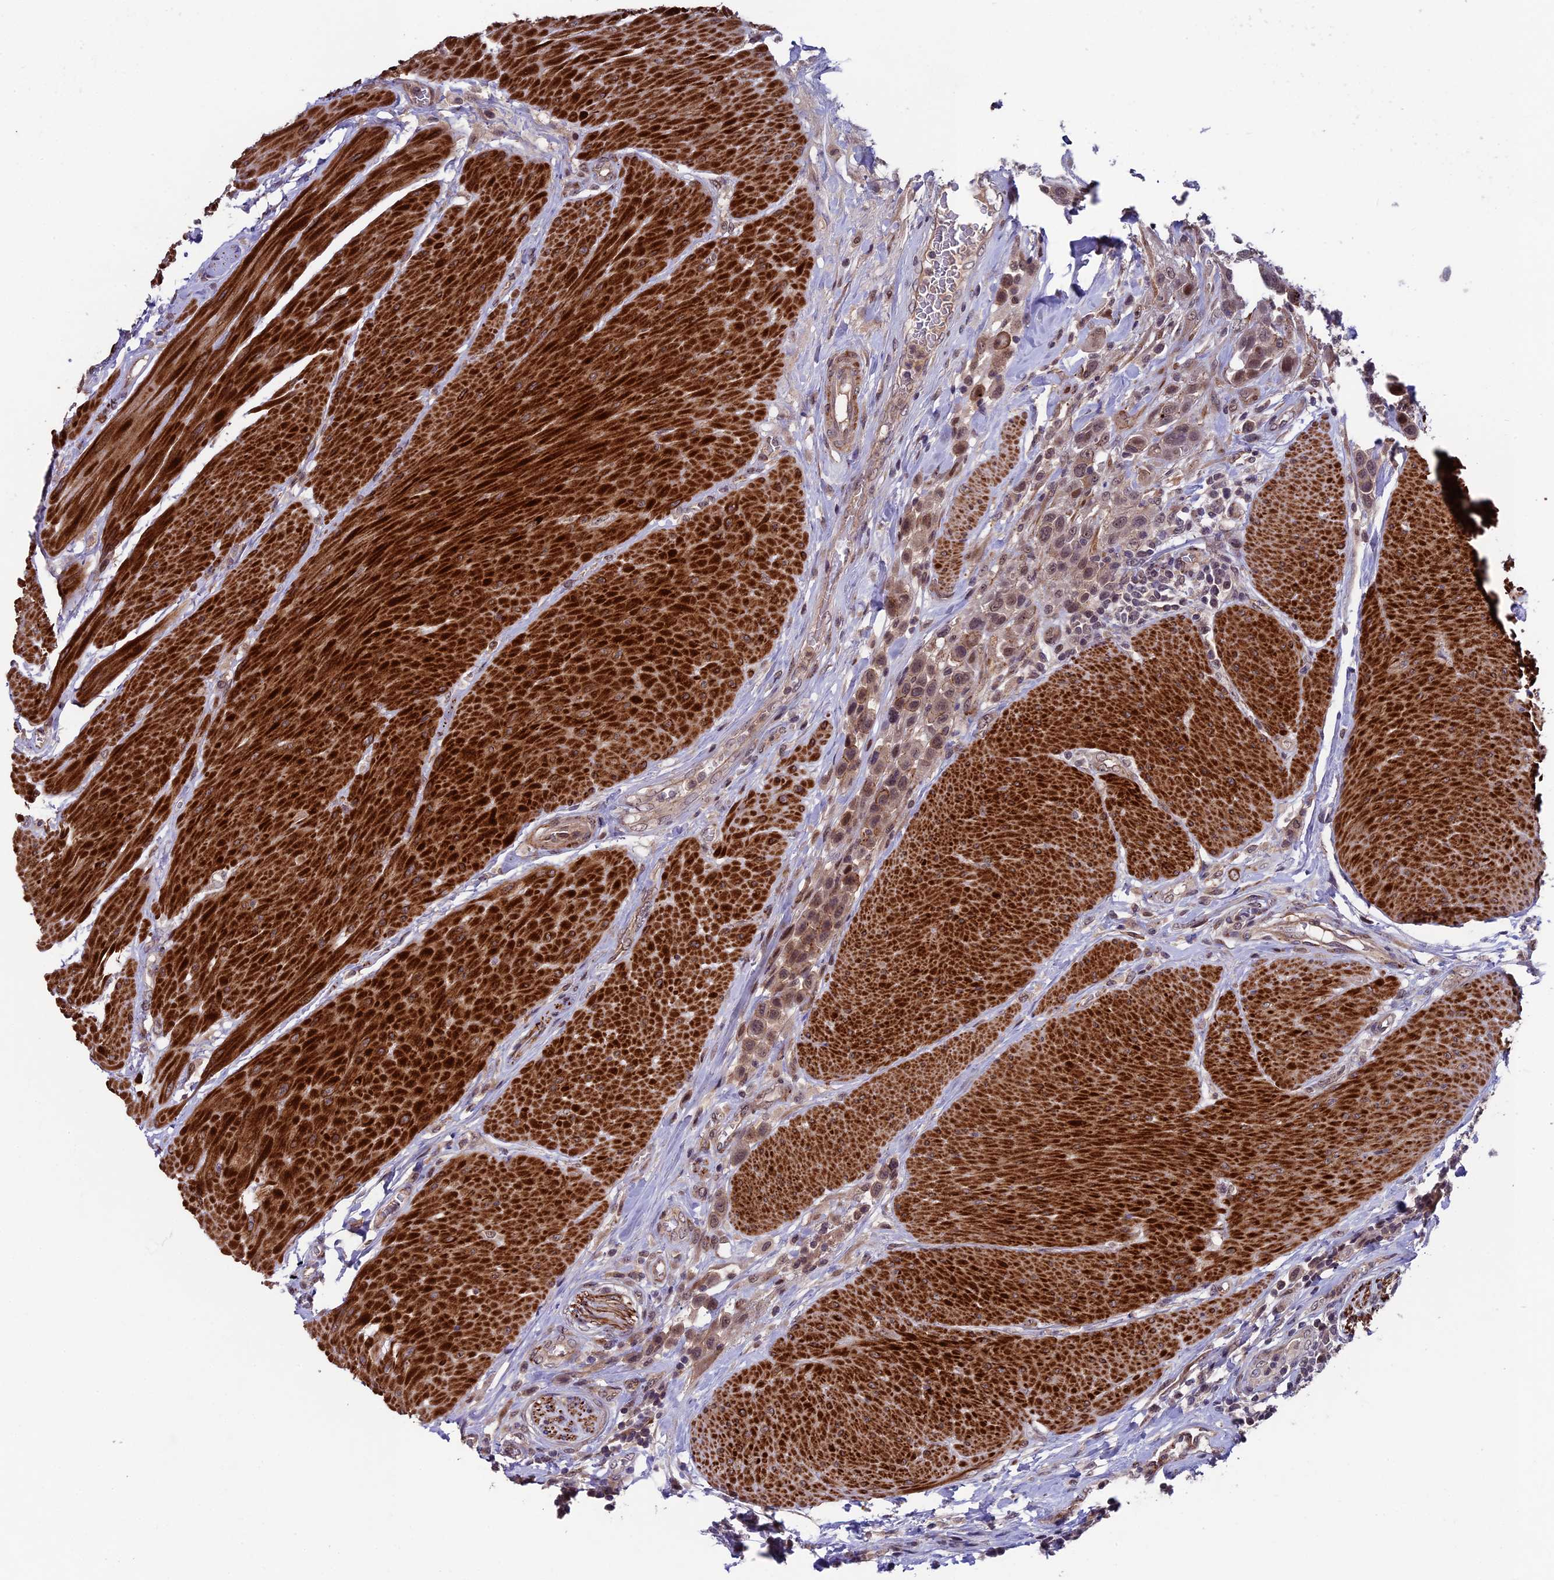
{"staining": {"intensity": "weak", "quantity": ">75%", "location": "cytoplasmic/membranous,nuclear"}, "tissue": "urothelial cancer", "cell_type": "Tumor cells", "image_type": "cancer", "snomed": [{"axis": "morphology", "description": "Urothelial carcinoma, High grade"}, {"axis": "topography", "description": "Urinary bladder"}], "caption": "Urothelial cancer stained with a protein marker displays weak staining in tumor cells.", "gene": "SIPA1L3", "patient": {"sex": "male", "age": 50}}